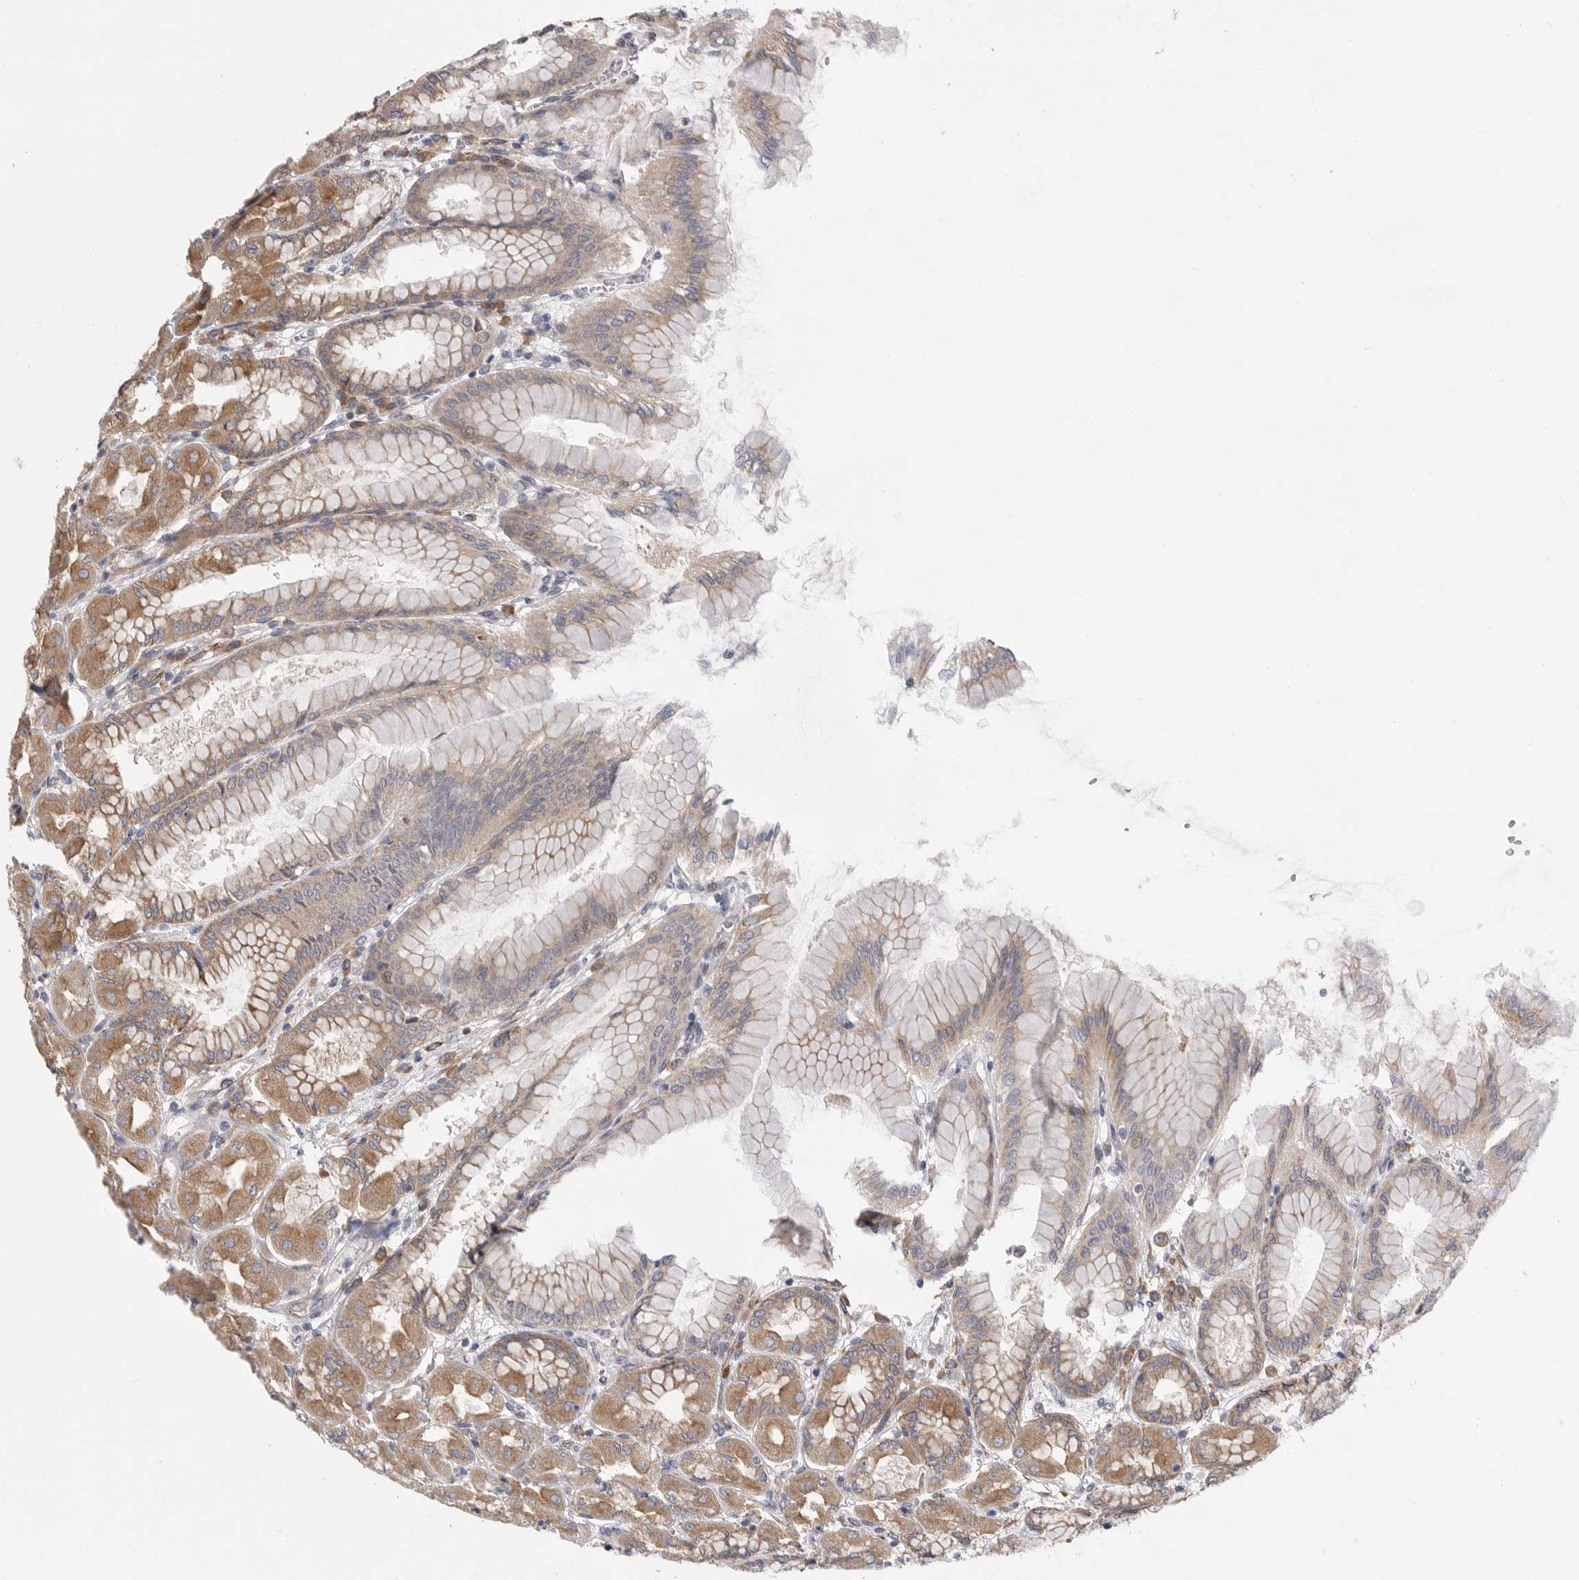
{"staining": {"intensity": "strong", "quantity": ">75%", "location": "cytoplasmic/membranous"}, "tissue": "stomach", "cell_type": "Glandular cells", "image_type": "normal", "snomed": [{"axis": "morphology", "description": "Normal tissue, NOS"}, {"axis": "topography", "description": "Stomach, upper"}], "caption": "This histopathology image demonstrates immunohistochemistry (IHC) staining of benign human stomach, with high strong cytoplasmic/membranous expression in about >75% of glandular cells.", "gene": "FBXO43", "patient": {"sex": "female", "age": 56}}